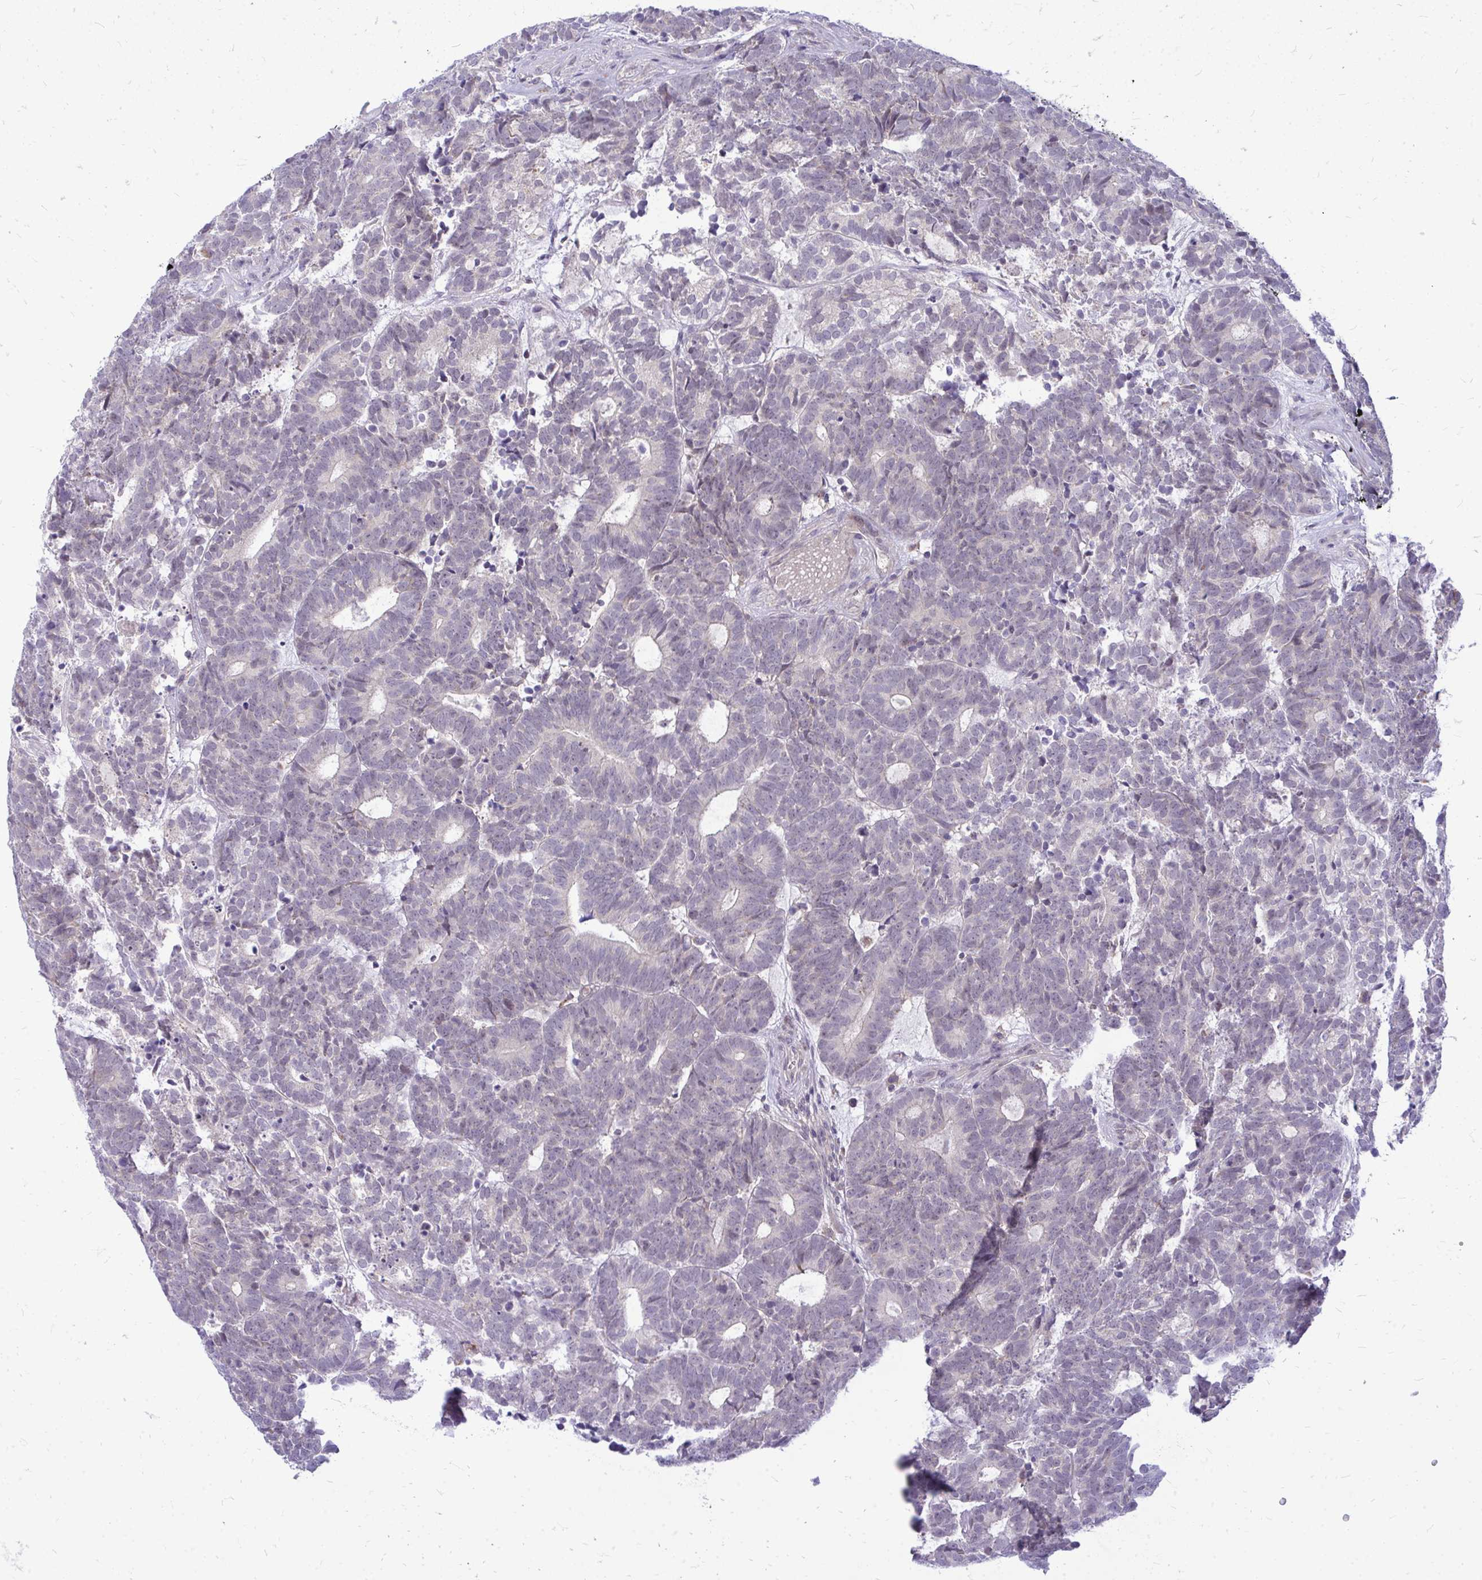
{"staining": {"intensity": "negative", "quantity": "none", "location": "none"}, "tissue": "head and neck cancer", "cell_type": "Tumor cells", "image_type": "cancer", "snomed": [{"axis": "morphology", "description": "Adenocarcinoma, NOS"}, {"axis": "topography", "description": "Head-Neck"}], "caption": "Immunohistochemical staining of head and neck cancer demonstrates no significant positivity in tumor cells. (DAB (3,3'-diaminobenzidine) IHC, high magnification).", "gene": "ZSCAN25", "patient": {"sex": "female", "age": 81}}